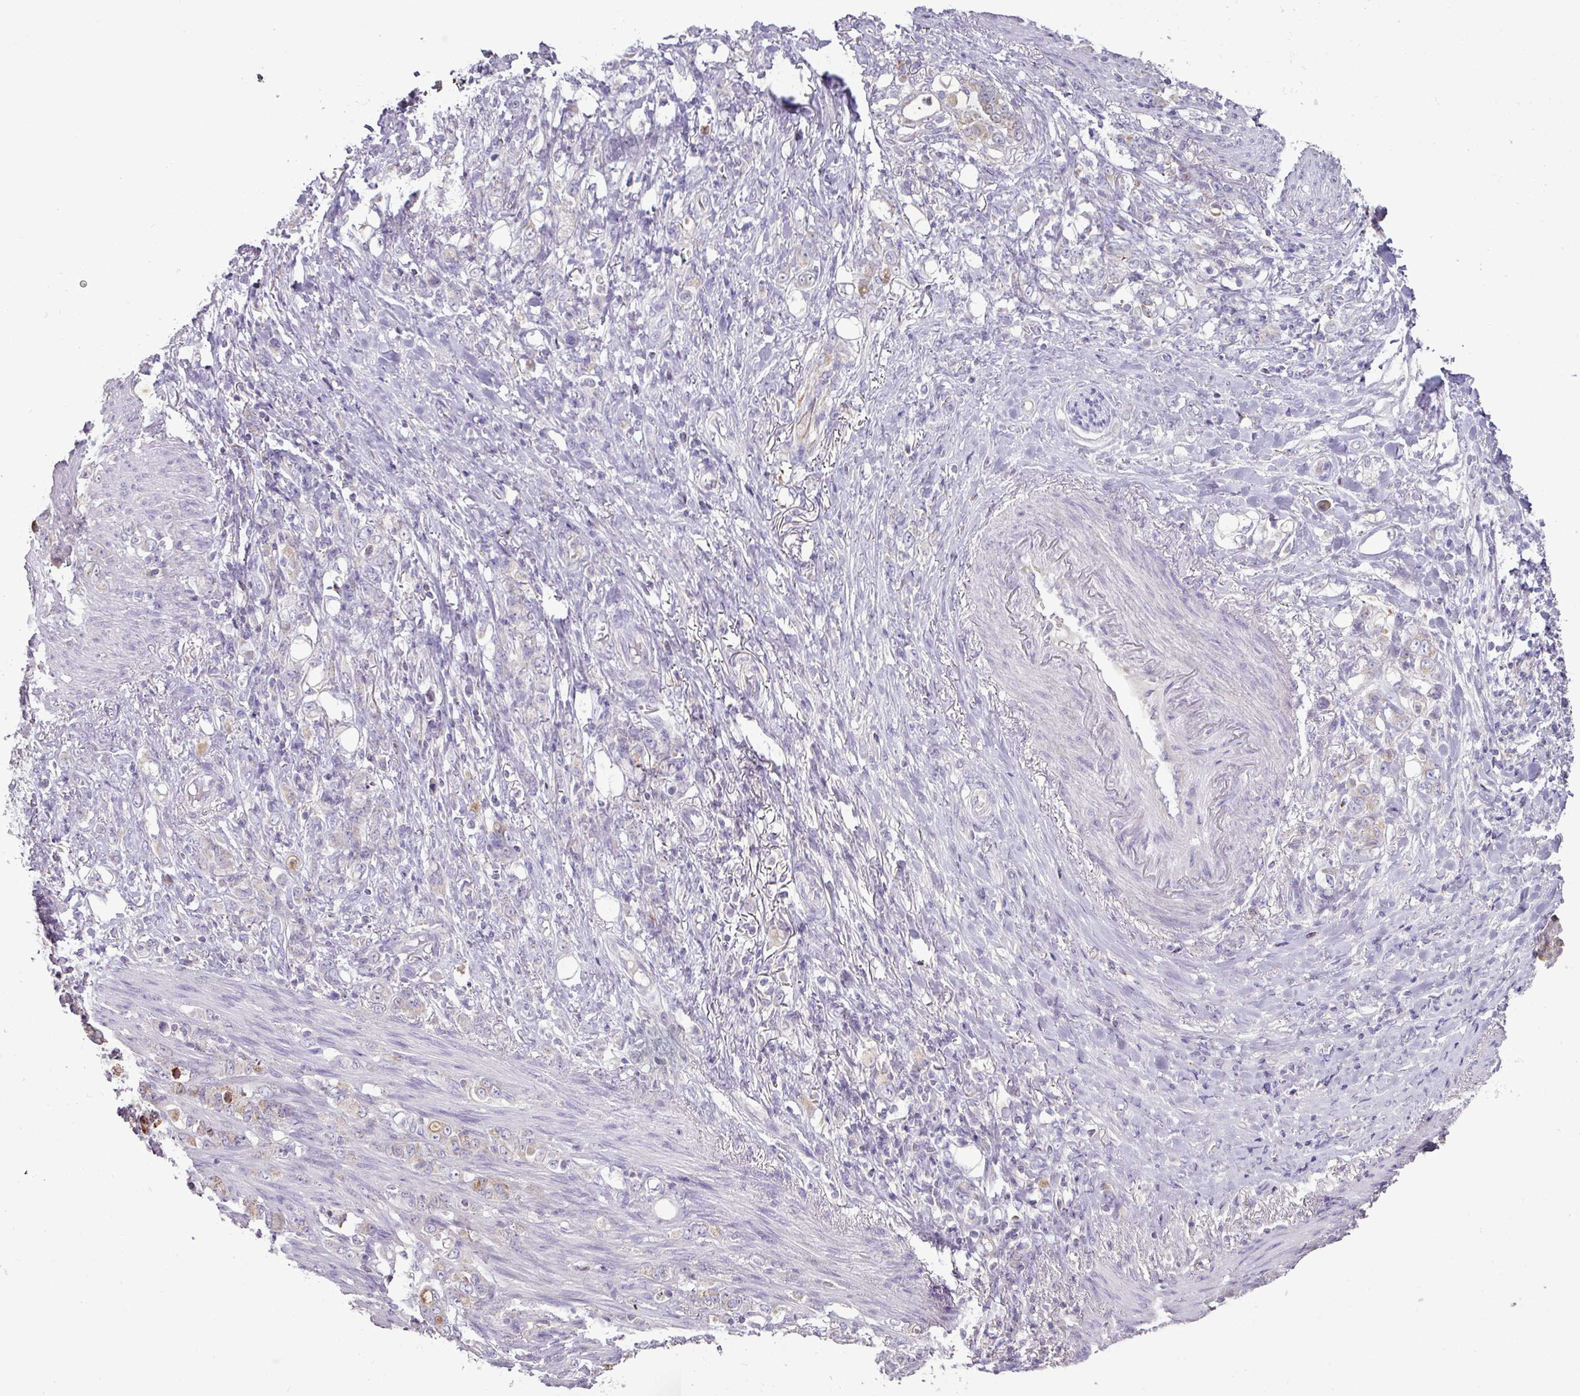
{"staining": {"intensity": "negative", "quantity": "none", "location": "none"}, "tissue": "stomach cancer", "cell_type": "Tumor cells", "image_type": "cancer", "snomed": [{"axis": "morphology", "description": "Adenocarcinoma, NOS"}, {"axis": "topography", "description": "Stomach"}], "caption": "IHC micrograph of neoplastic tissue: adenocarcinoma (stomach) stained with DAB (3,3'-diaminobenzidine) demonstrates no significant protein positivity in tumor cells. Brightfield microscopy of immunohistochemistry (IHC) stained with DAB (brown) and hematoxylin (blue), captured at high magnification.", "gene": "TRAPPC1", "patient": {"sex": "female", "age": 79}}